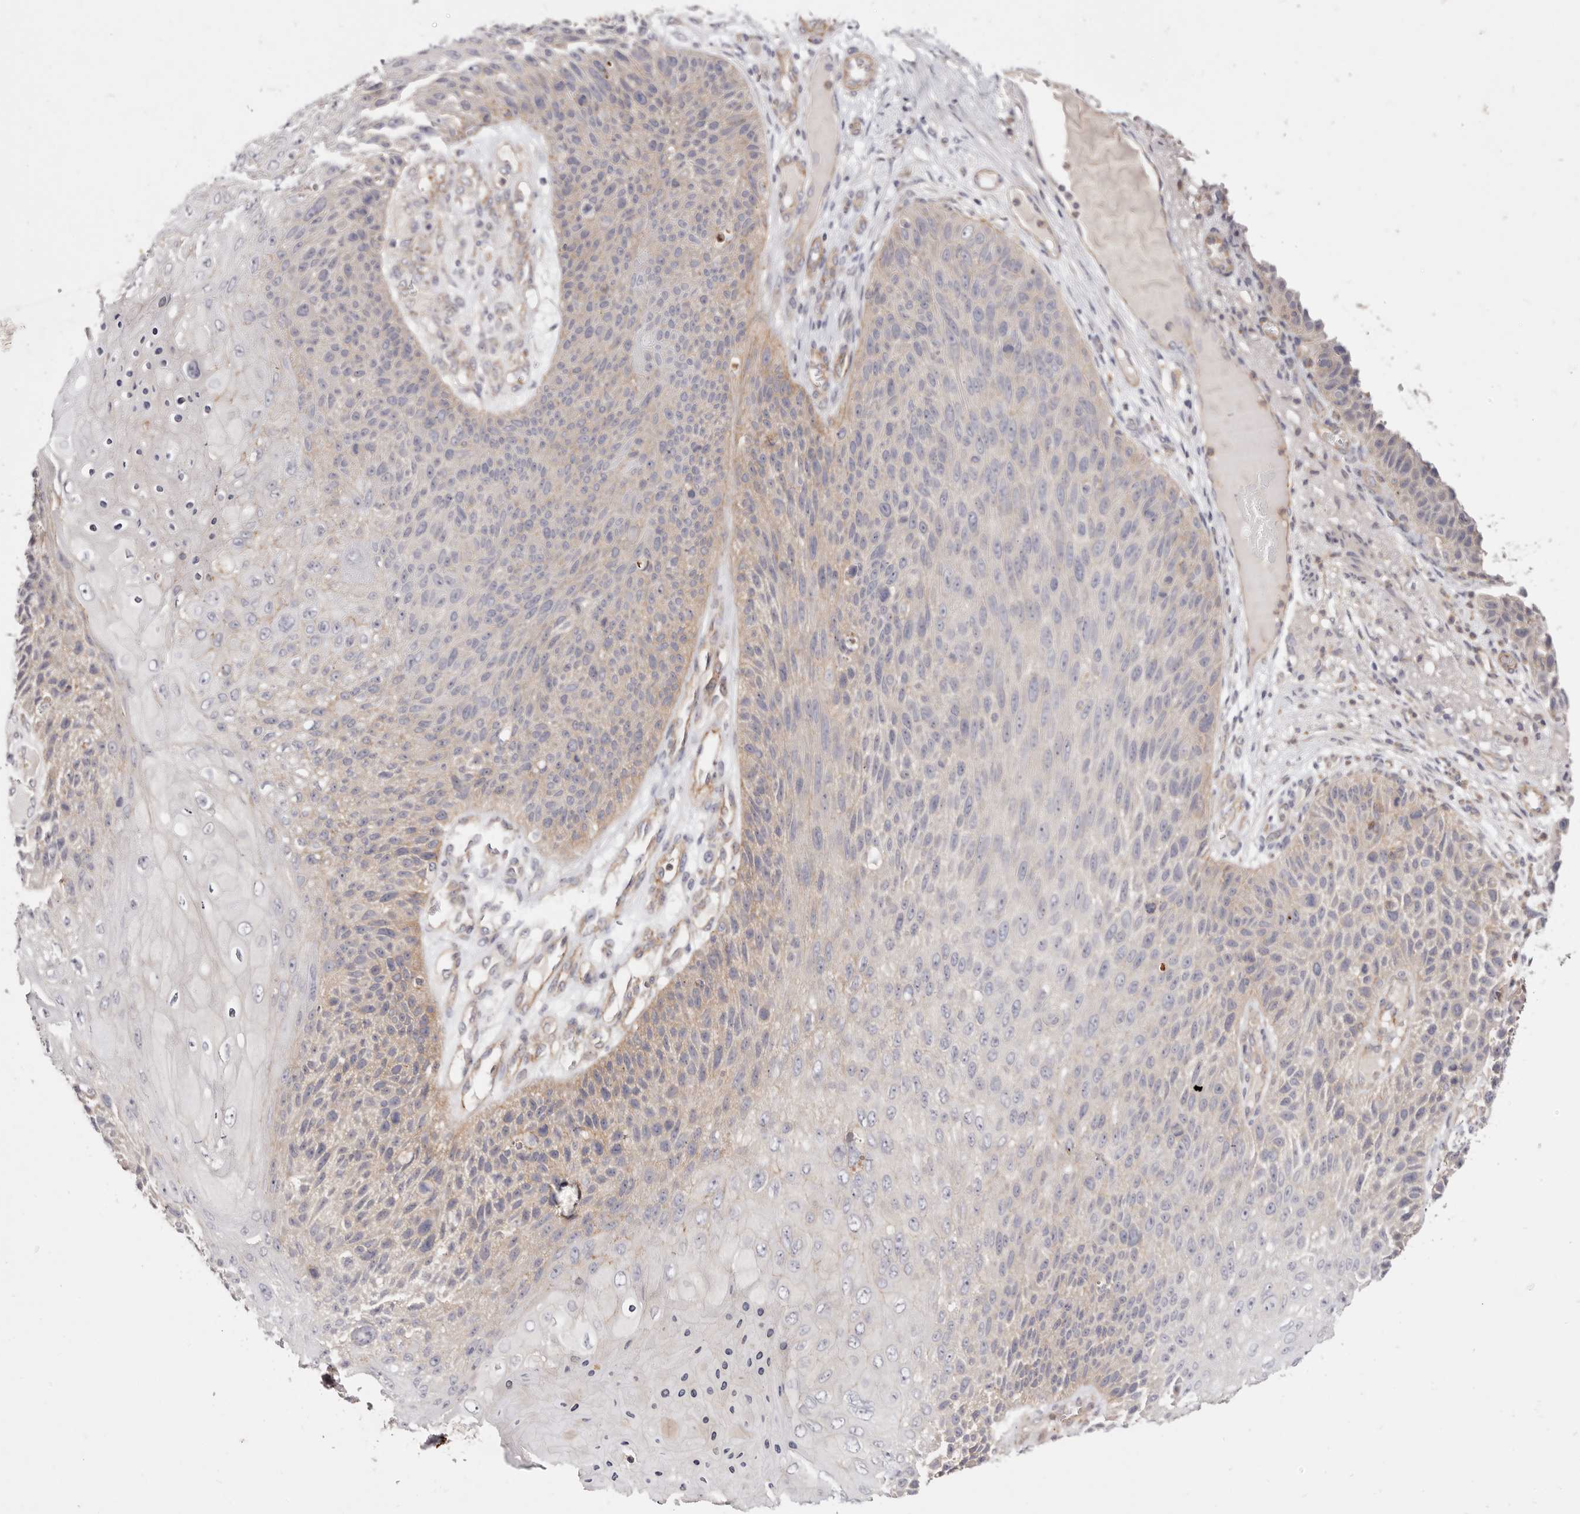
{"staining": {"intensity": "weak", "quantity": "<25%", "location": "cytoplasmic/membranous"}, "tissue": "skin cancer", "cell_type": "Tumor cells", "image_type": "cancer", "snomed": [{"axis": "morphology", "description": "Squamous cell carcinoma, NOS"}, {"axis": "topography", "description": "Skin"}], "caption": "Immunohistochemistry histopathology image of neoplastic tissue: human skin squamous cell carcinoma stained with DAB (3,3'-diaminobenzidine) demonstrates no significant protein positivity in tumor cells. Nuclei are stained in blue.", "gene": "SLC35B2", "patient": {"sex": "female", "age": 88}}